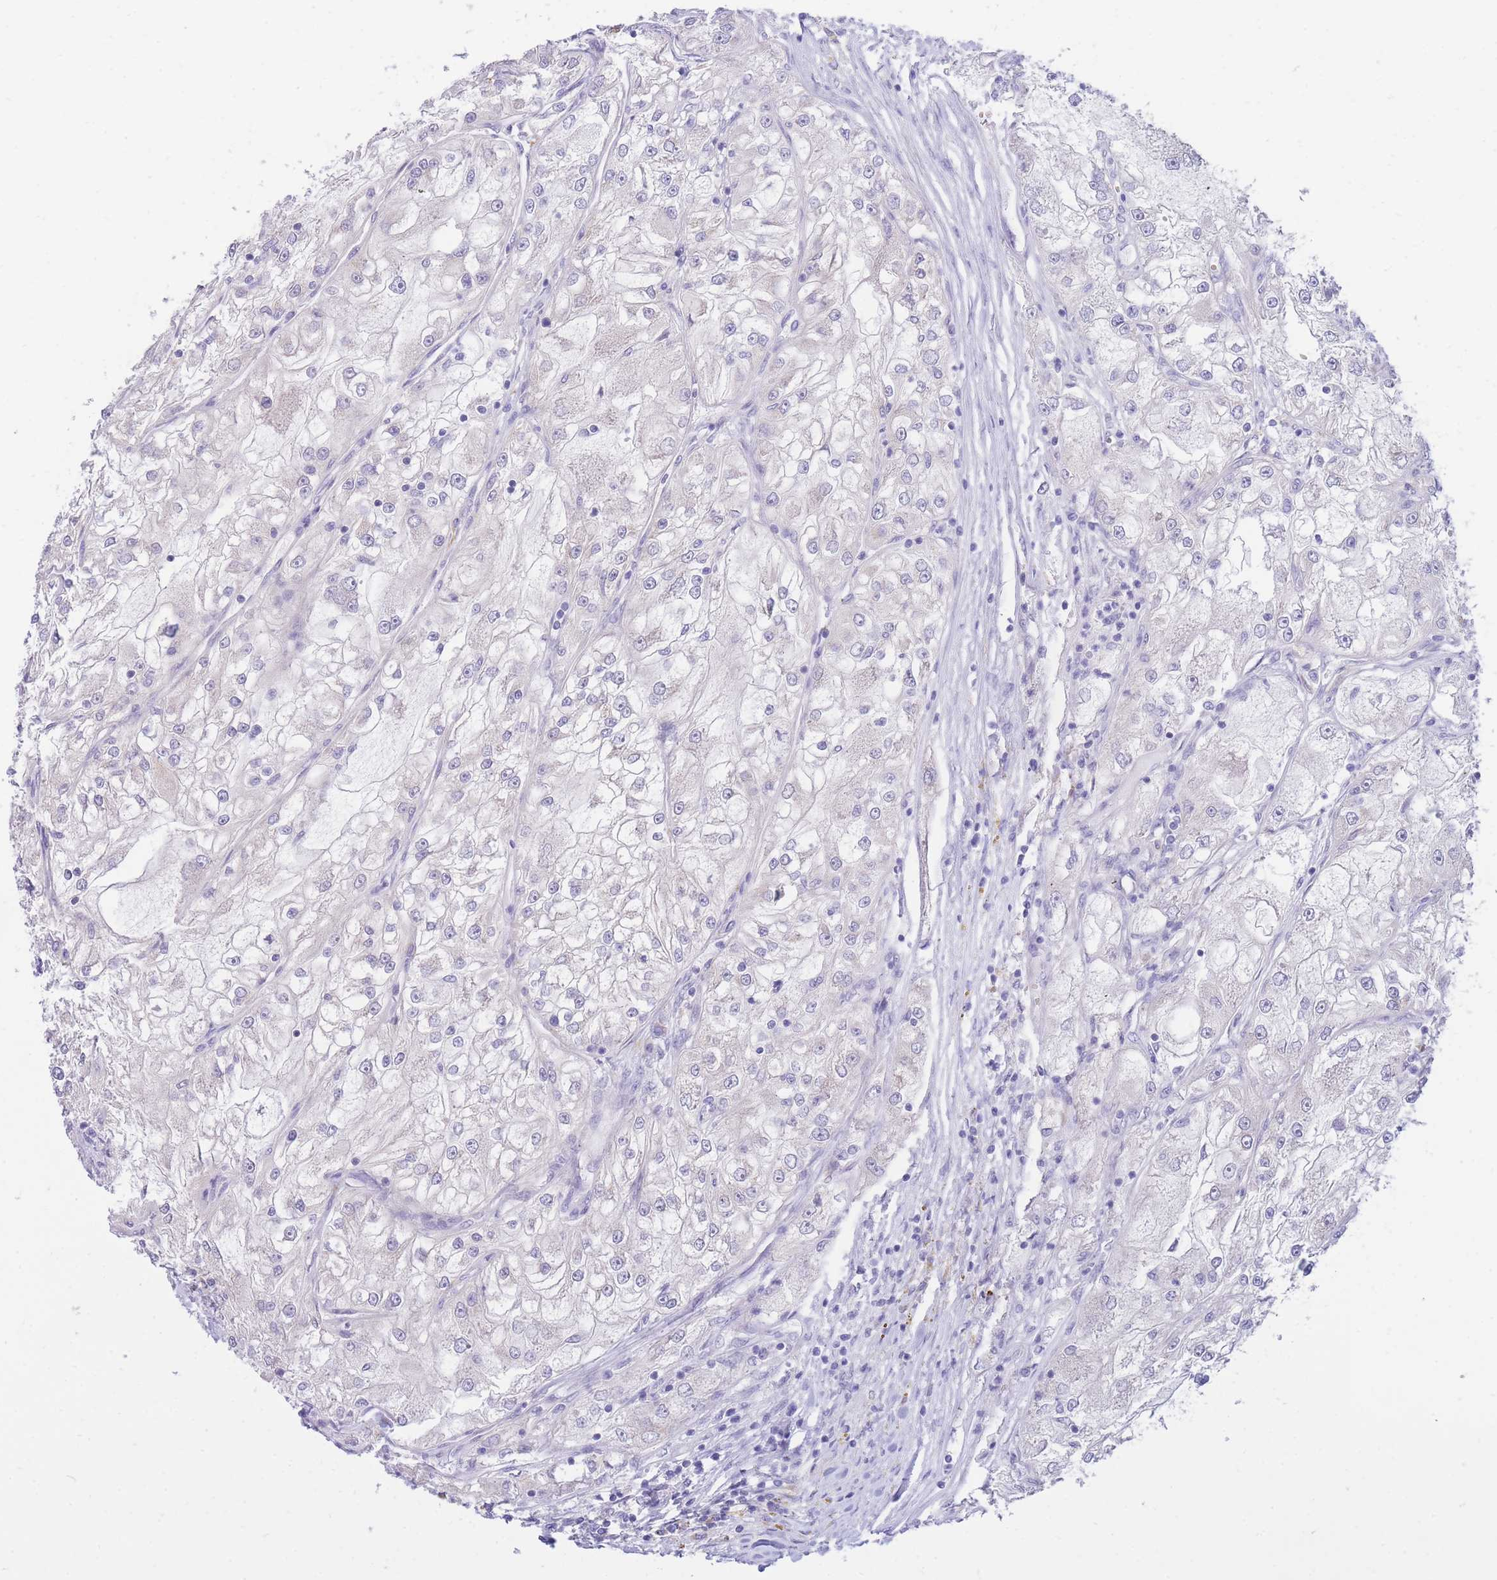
{"staining": {"intensity": "negative", "quantity": "none", "location": "none"}, "tissue": "renal cancer", "cell_type": "Tumor cells", "image_type": "cancer", "snomed": [{"axis": "morphology", "description": "Adenocarcinoma, NOS"}, {"axis": "topography", "description": "Kidney"}], "caption": "IHC histopathology image of renal cancer (adenocarcinoma) stained for a protein (brown), which reveals no staining in tumor cells.", "gene": "SSUH2", "patient": {"sex": "female", "age": 72}}